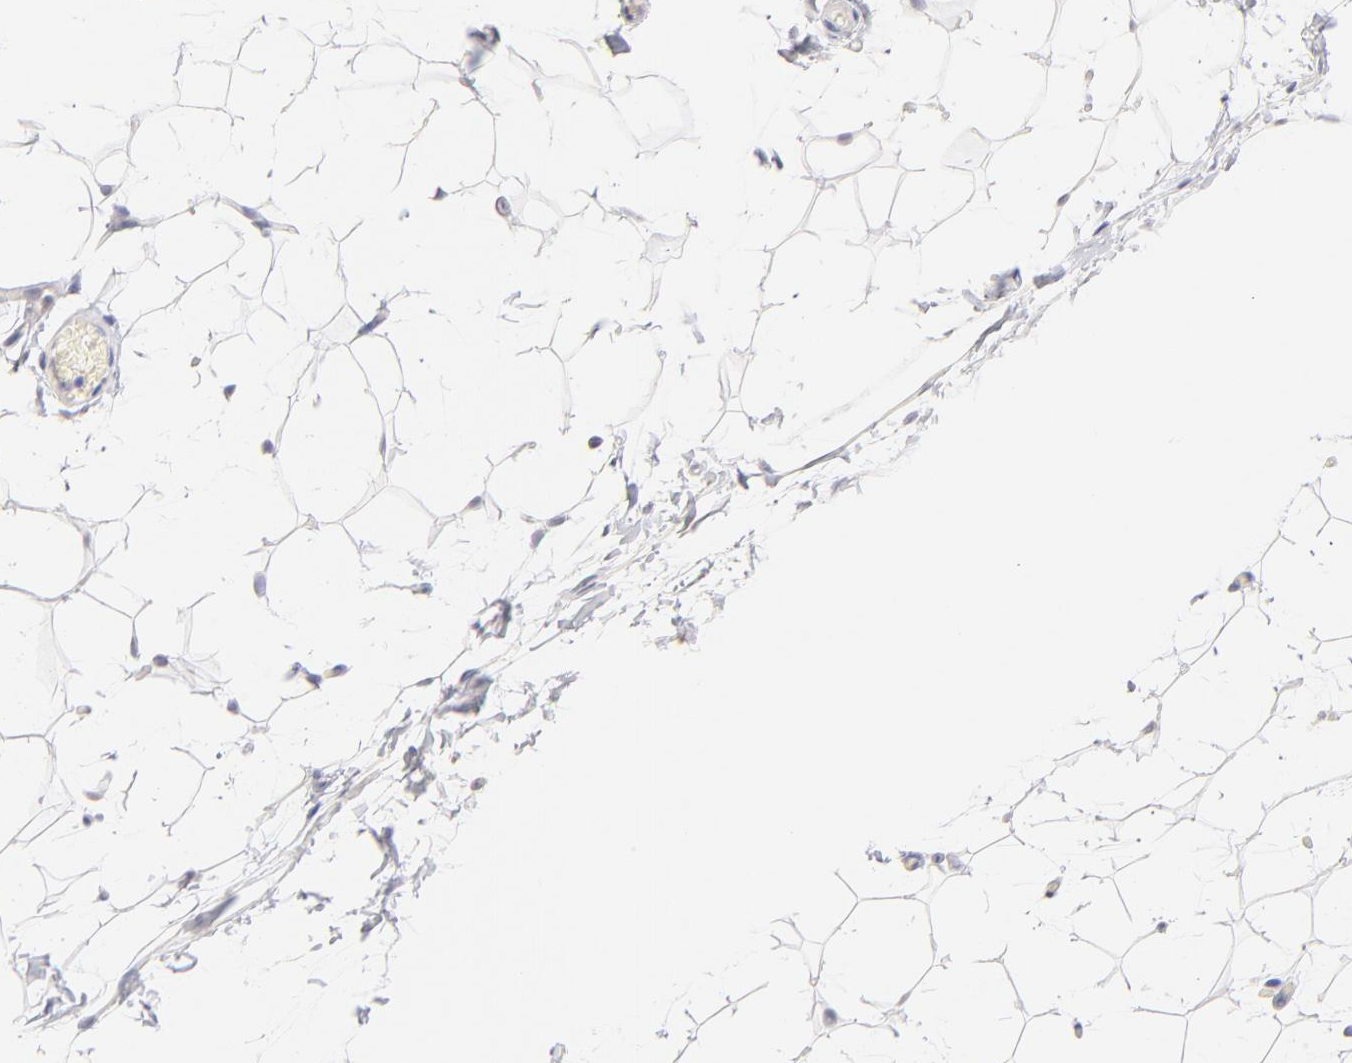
{"staining": {"intensity": "negative", "quantity": "none", "location": "none"}, "tissue": "adipose tissue", "cell_type": "Adipocytes", "image_type": "normal", "snomed": [{"axis": "morphology", "description": "Normal tissue, NOS"}, {"axis": "topography", "description": "Soft tissue"}], "caption": "An IHC micrograph of normal adipose tissue is shown. There is no staining in adipocytes of adipose tissue.", "gene": "CASP6", "patient": {"sex": "male", "age": 26}}